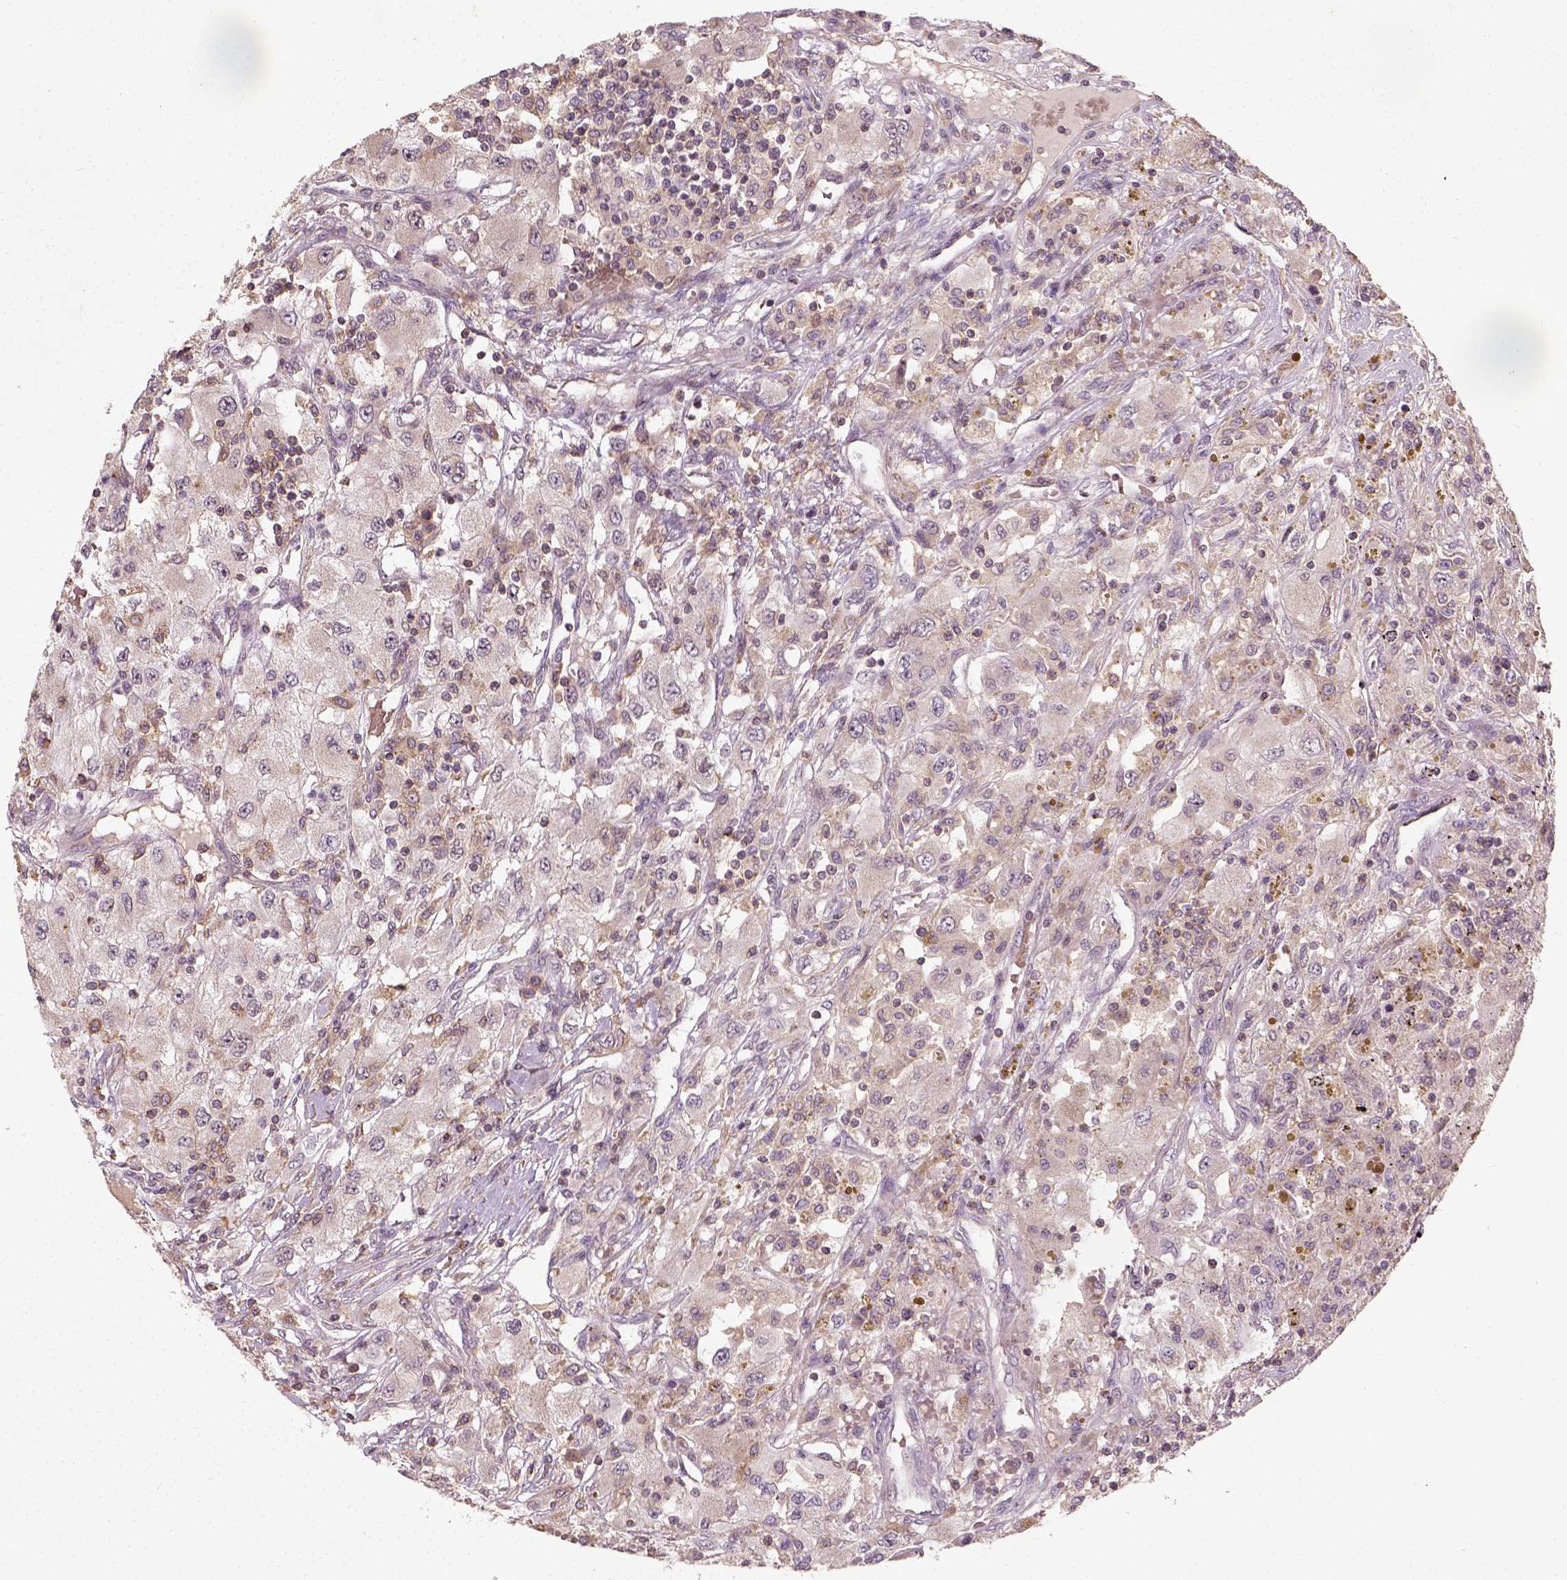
{"staining": {"intensity": "negative", "quantity": "none", "location": "none"}, "tissue": "renal cancer", "cell_type": "Tumor cells", "image_type": "cancer", "snomed": [{"axis": "morphology", "description": "Adenocarcinoma, NOS"}, {"axis": "topography", "description": "Kidney"}], "caption": "Immunohistochemical staining of human renal cancer shows no significant positivity in tumor cells.", "gene": "CAMKK1", "patient": {"sex": "female", "age": 67}}